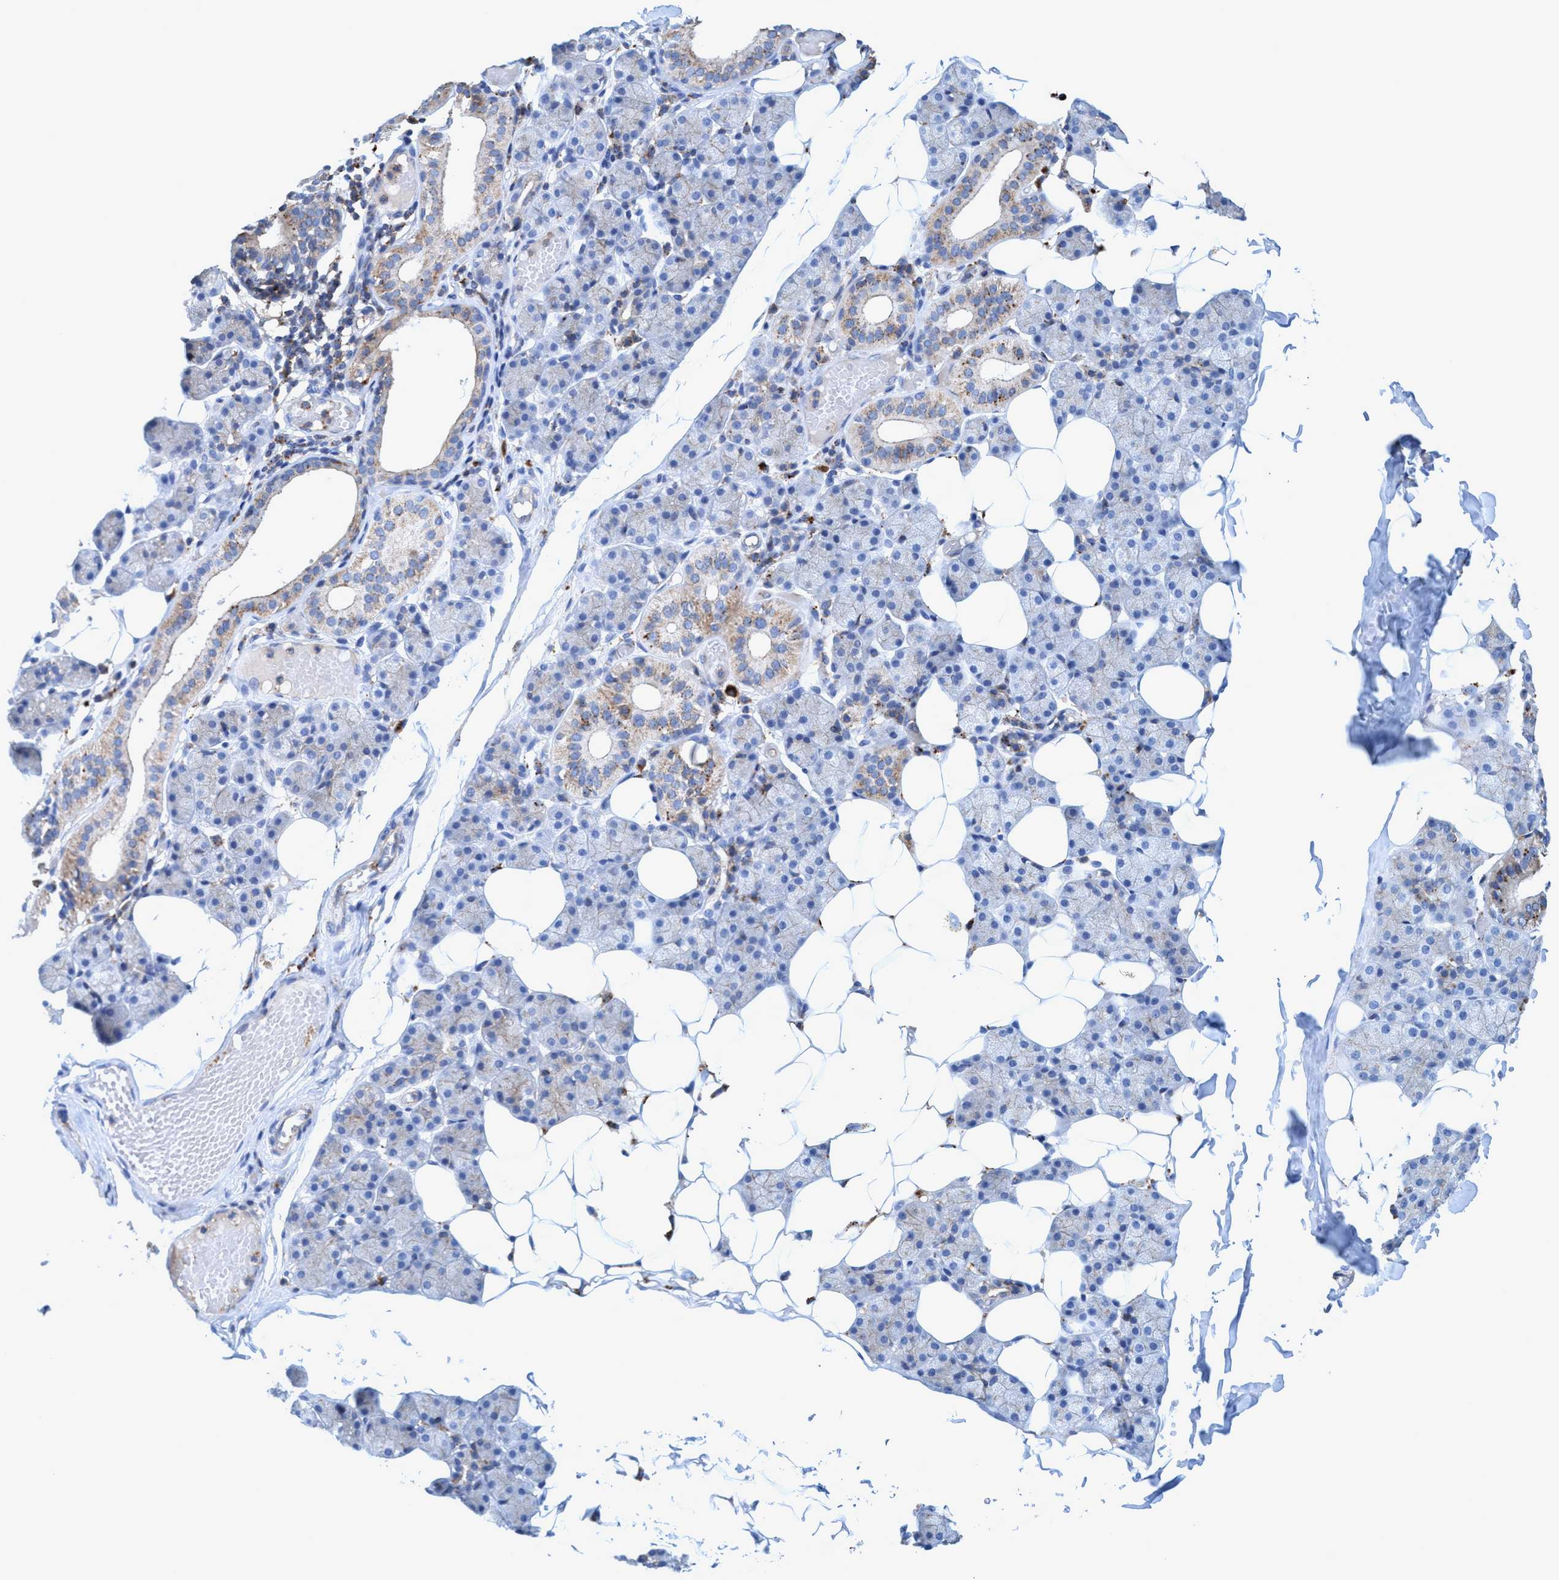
{"staining": {"intensity": "strong", "quantity": "<25%", "location": "cytoplasmic/membranous"}, "tissue": "salivary gland", "cell_type": "Glandular cells", "image_type": "normal", "snomed": [{"axis": "morphology", "description": "Normal tissue, NOS"}, {"axis": "topography", "description": "Salivary gland"}], "caption": "IHC micrograph of unremarkable human salivary gland stained for a protein (brown), which shows medium levels of strong cytoplasmic/membranous positivity in about <25% of glandular cells.", "gene": "TRIM65", "patient": {"sex": "female", "age": 33}}